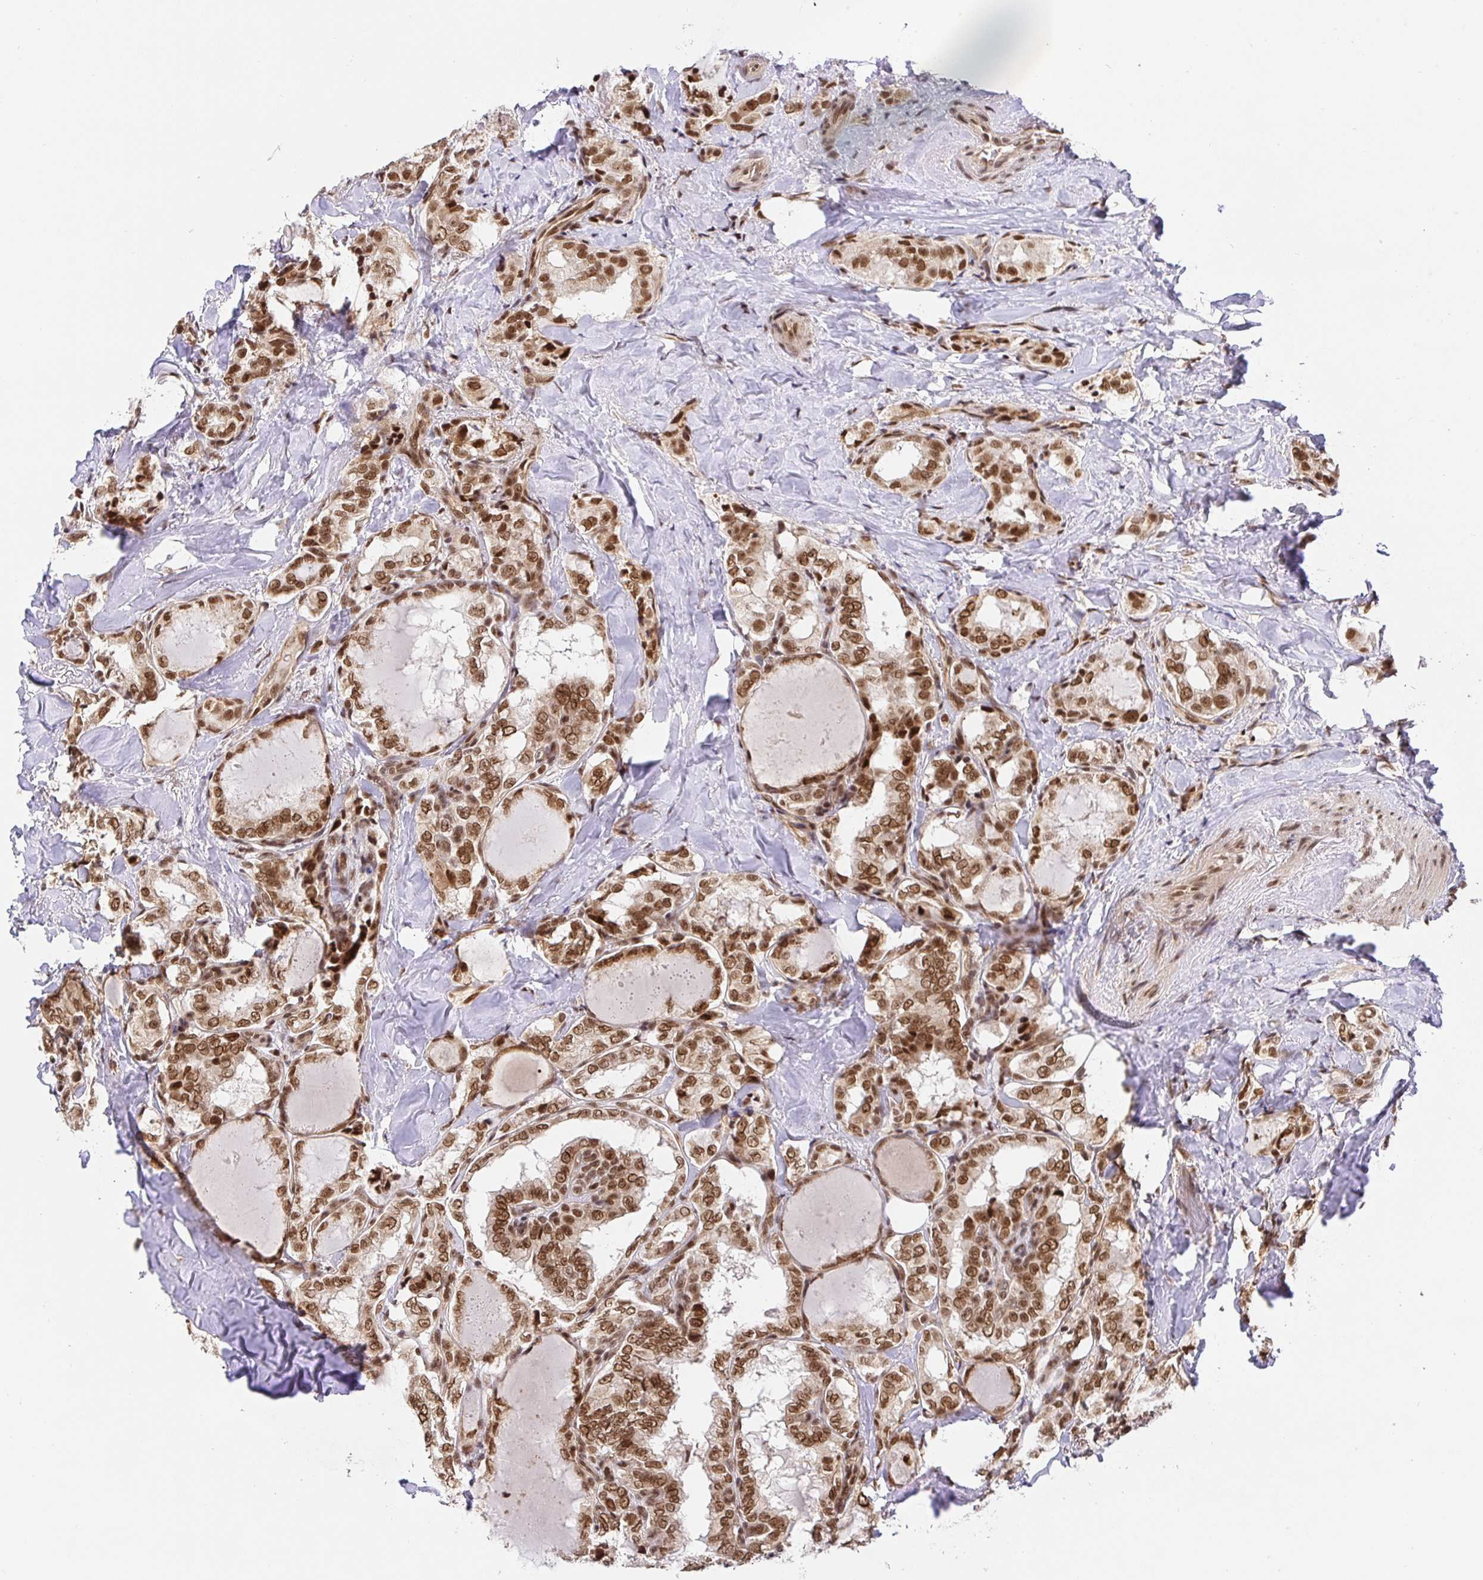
{"staining": {"intensity": "strong", "quantity": ">75%", "location": "nuclear"}, "tissue": "thyroid cancer", "cell_type": "Tumor cells", "image_type": "cancer", "snomed": [{"axis": "morphology", "description": "Papillary adenocarcinoma, NOS"}, {"axis": "topography", "description": "Thyroid gland"}], "caption": "Protein staining of thyroid cancer (papillary adenocarcinoma) tissue shows strong nuclear staining in approximately >75% of tumor cells. (brown staining indicates protein expression, while blue staining denotes nuclei).", "gene": "USF1", "patient": {"sex": "female", "age": 75}}